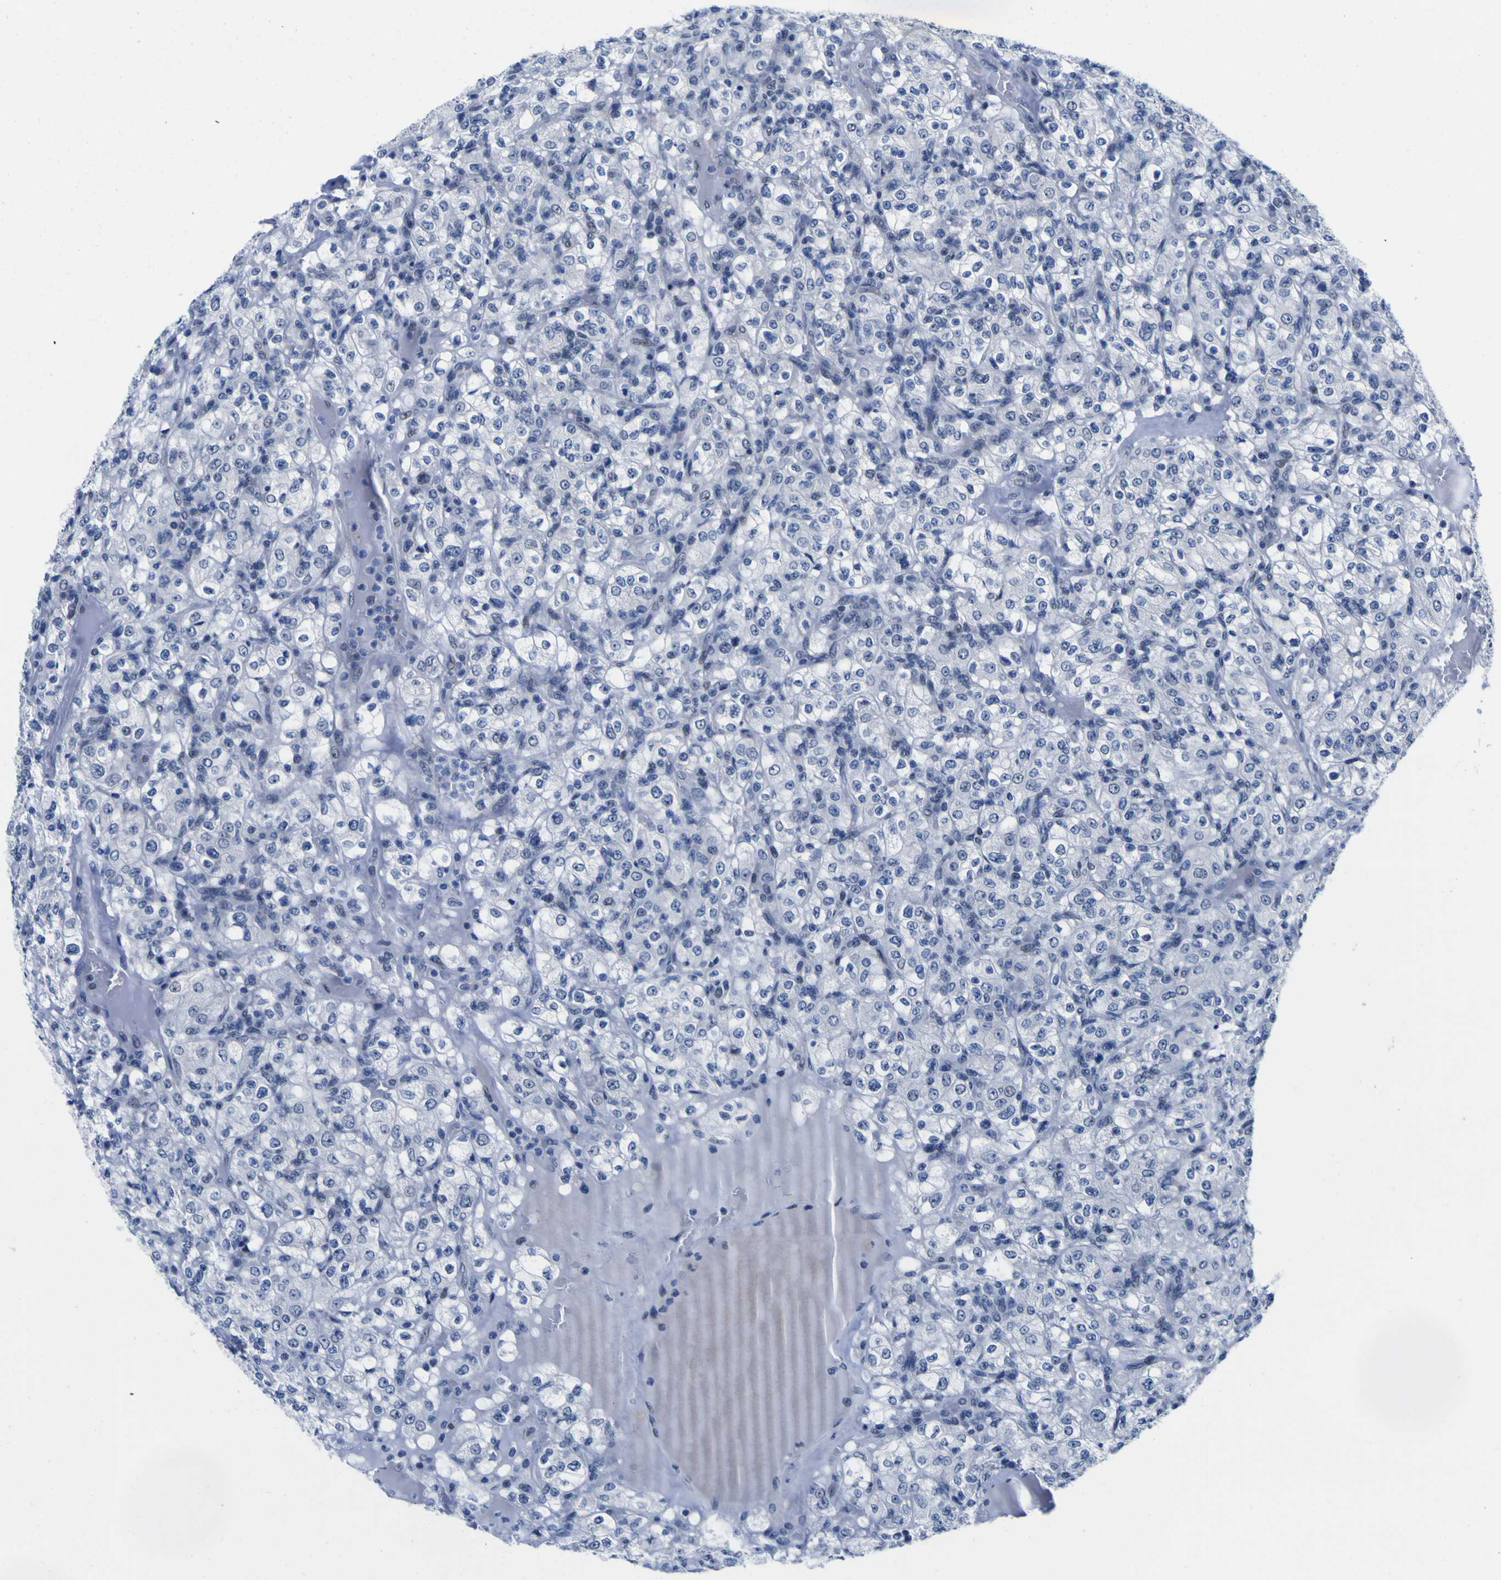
{"staining": {"intensity": "negative", "quantity": "none", "location": "none"}, "tissue": "renal cancer", "cell_type": "Tumor cells", "image_type": "cancer", "snomed": [{"axis": "morphology", "description": "Normal tissue, NOS"}, {"axis": "morphology", "description": "Adenocarcinoma, NOS"}, {"axis": "topography", "description": "Kidney"}], "caption": "Immunohistochemistry photomicrograph of neoplastic tissue: human renal cancer stained with DAB (3,3'-diaminobenzidine) reveals no significant protein staining in tumor cells.", "gene": "MBD3", "patient": {"sex": "female", "age": 72}}